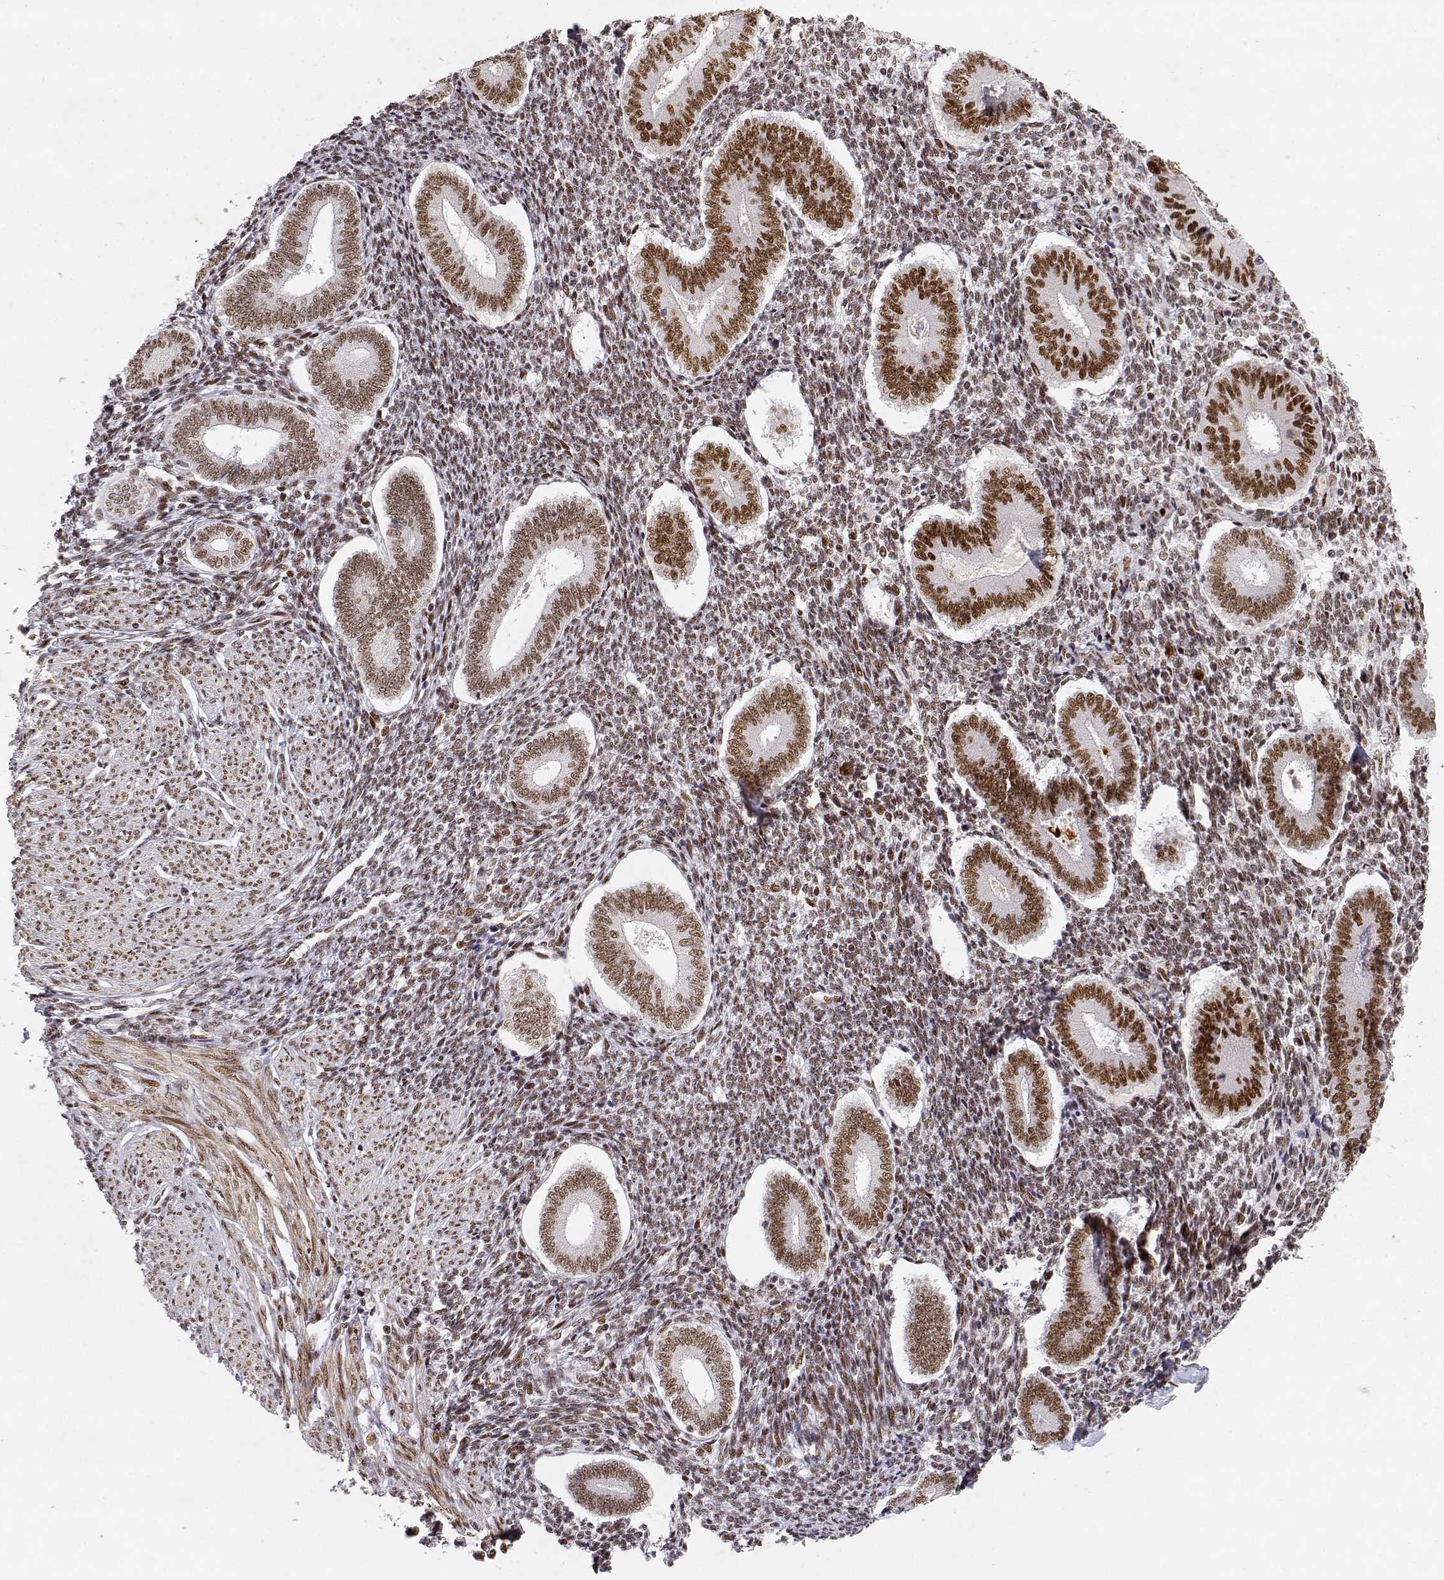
{"staining": {"intensity": "moderate", "quantity": ">75%", "location": "nuclear"}, "tissue": "endometrium", "cell_type": "Cells in endometrial stroma", "image_type": "normal", "snomed": [{"axis": "morphology", "description": "Normal tissue, NOS"}, {"axis": "topography", "description": "Endometrium"}], "caption": "Moderate nuclear protein expression is present in about >75% of cells in endometrial stroma in endometrium. Immunohistochemistry stains the protein of interest in brown and the nuclei are stained blue.", "gene": "RSF1", "patient": {"sex": "female", "age": 40}}